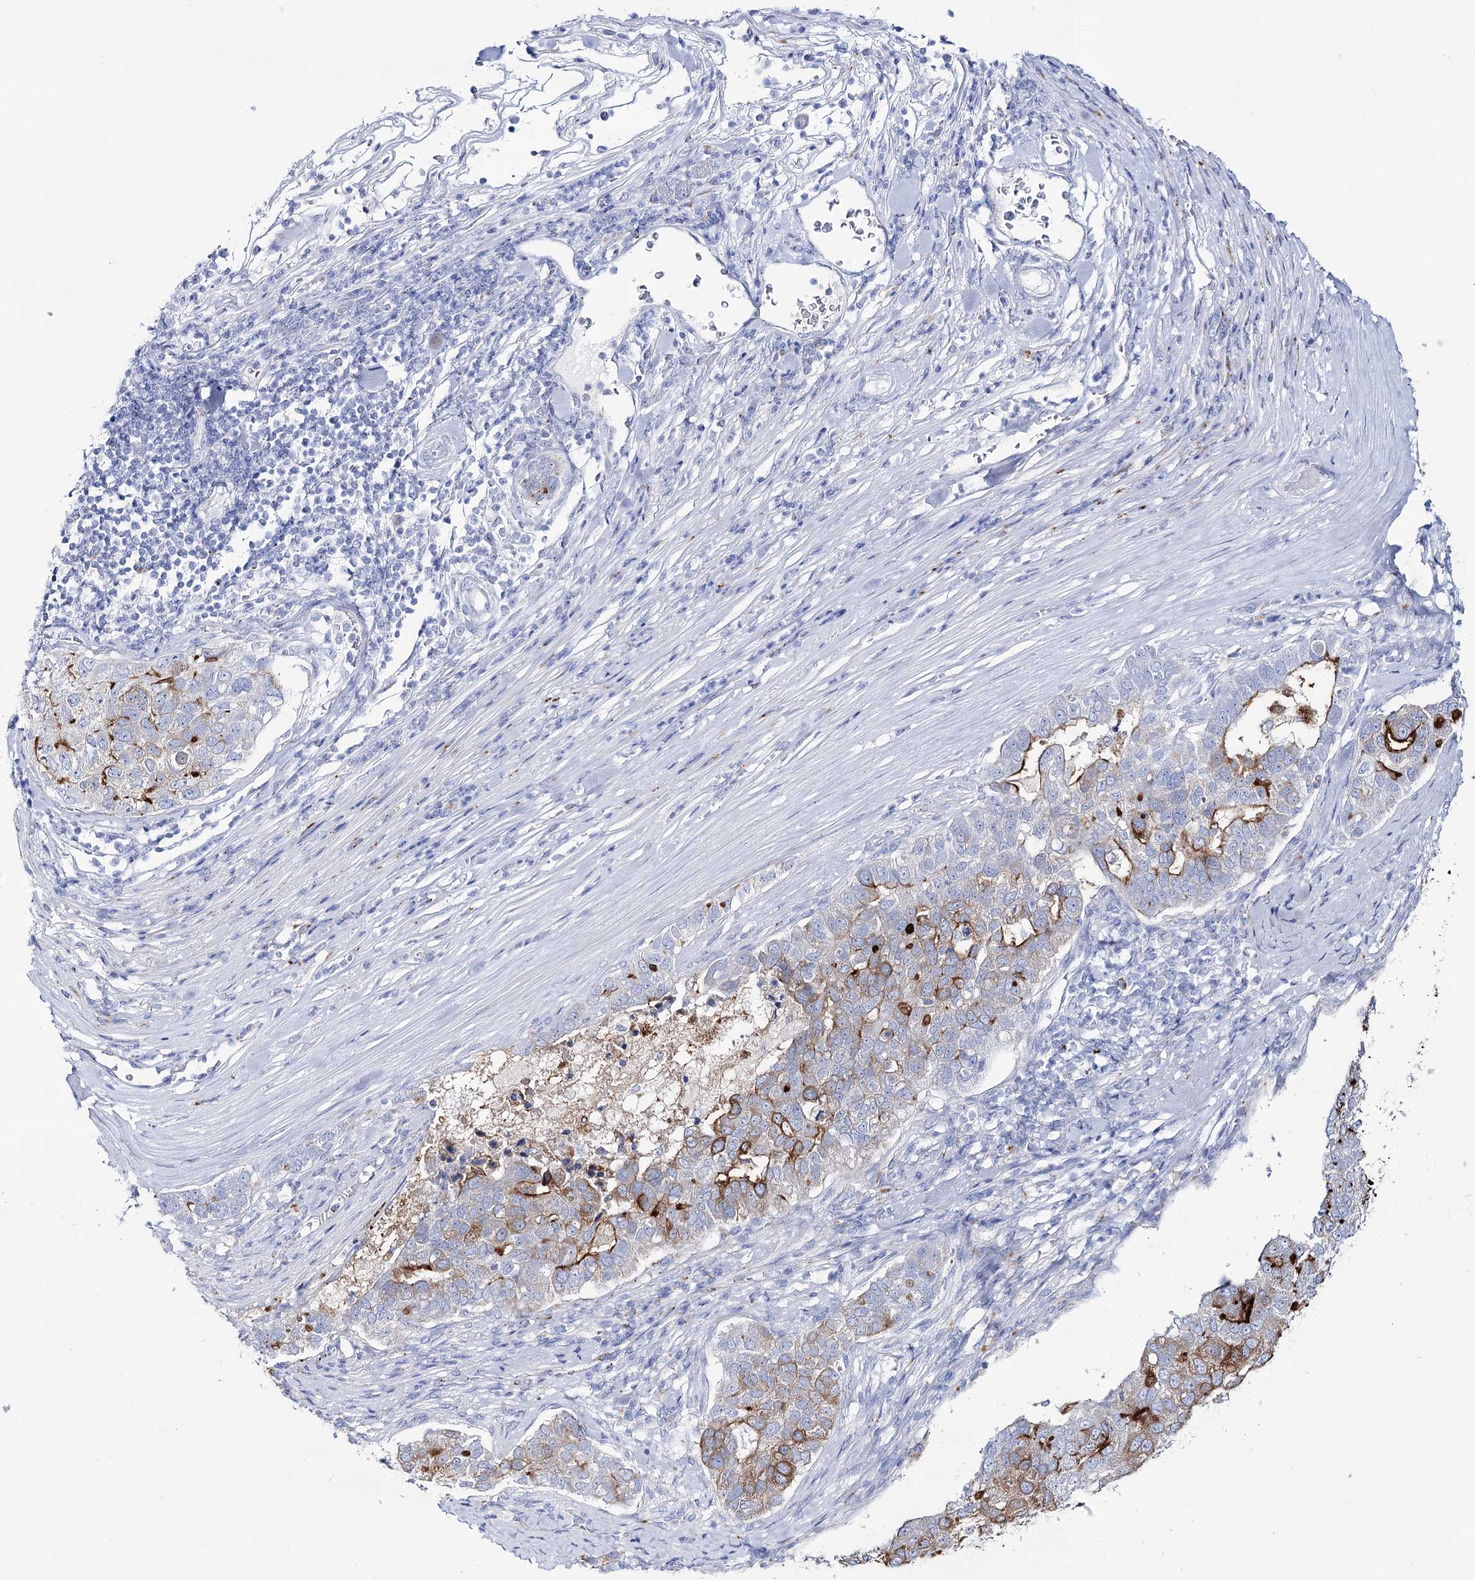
{"staining": {"intensity": "moderate", "quantity": "<25%", "location": "cytoplasmic/membranous"}, "tissue": "pancreatic cancer", "cell_type": "Tumor cells", "image_type": "cancer", "snomed": [{"axis": "morphology", "description": "Adenocarcinoma, NOS"}, {"axis": "topography", "description": "Pancreas"}], "caption": "A brown stain shows moderate cytoplasmic/membranous positivity of a protein in adenocarcinoma (pancreatic) tumor cells.", "gene": "SLC3A1", "patient": {"sex": "female", "age": 61}}